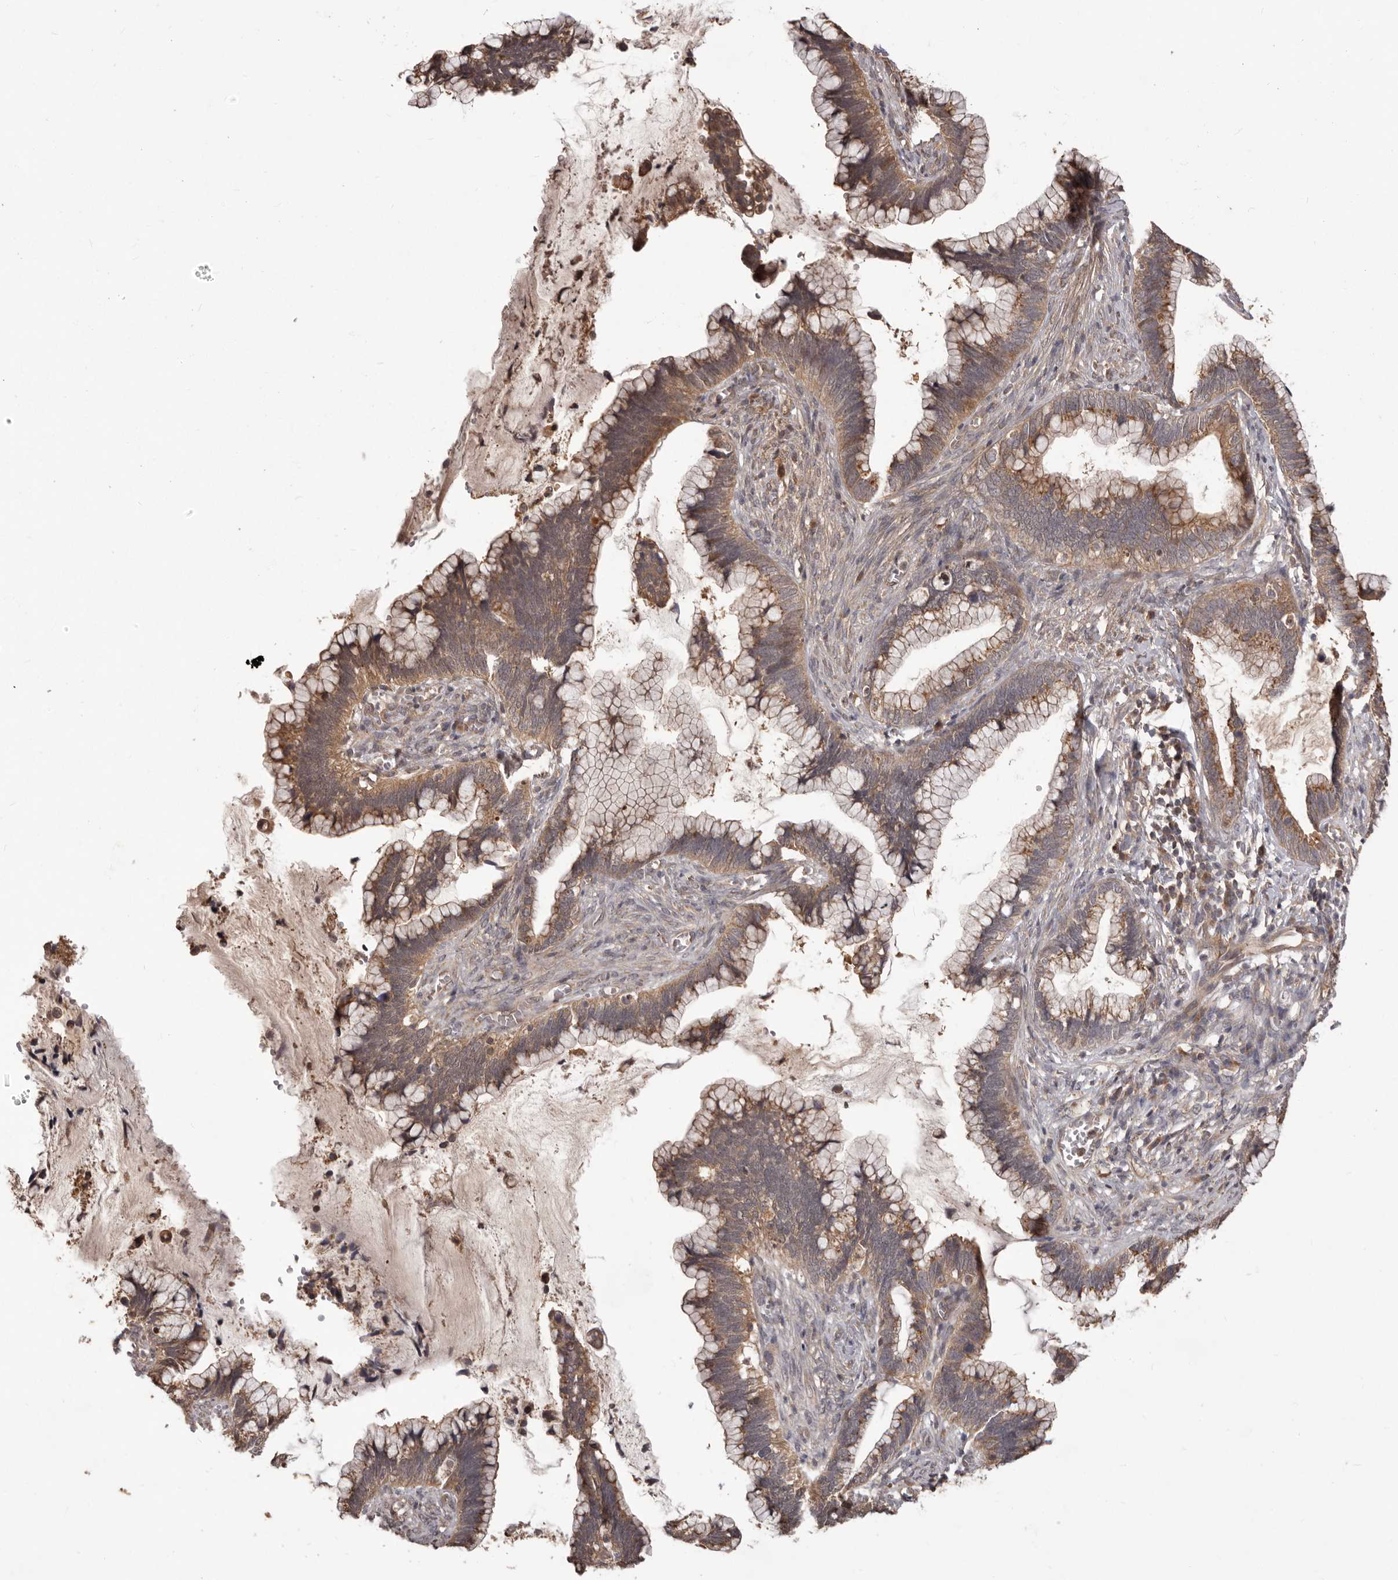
{"staining": {"intensity": "moderate", "quantity": ">75%", "location": "cytoplasmic/membranous"}, "tissue": "cervical cancer", "cell_type": "Tumor cells", "image_type": "cancer", "snomed": [{"axis": "morphology", "description": "Adenocarcinoma, NOS"}, {"axis": "topography", "description": "Cervix"}], "caption": "Cervical adenocarcinoma stained for a protein exhibits moderate cytoplasmic/membranous positivity in tumor cells. The protein of interest is shown in brown color, while the nuclei are stained blue.", "gene": "MTO1", "patient": {"sex": "female", "age": 44}}